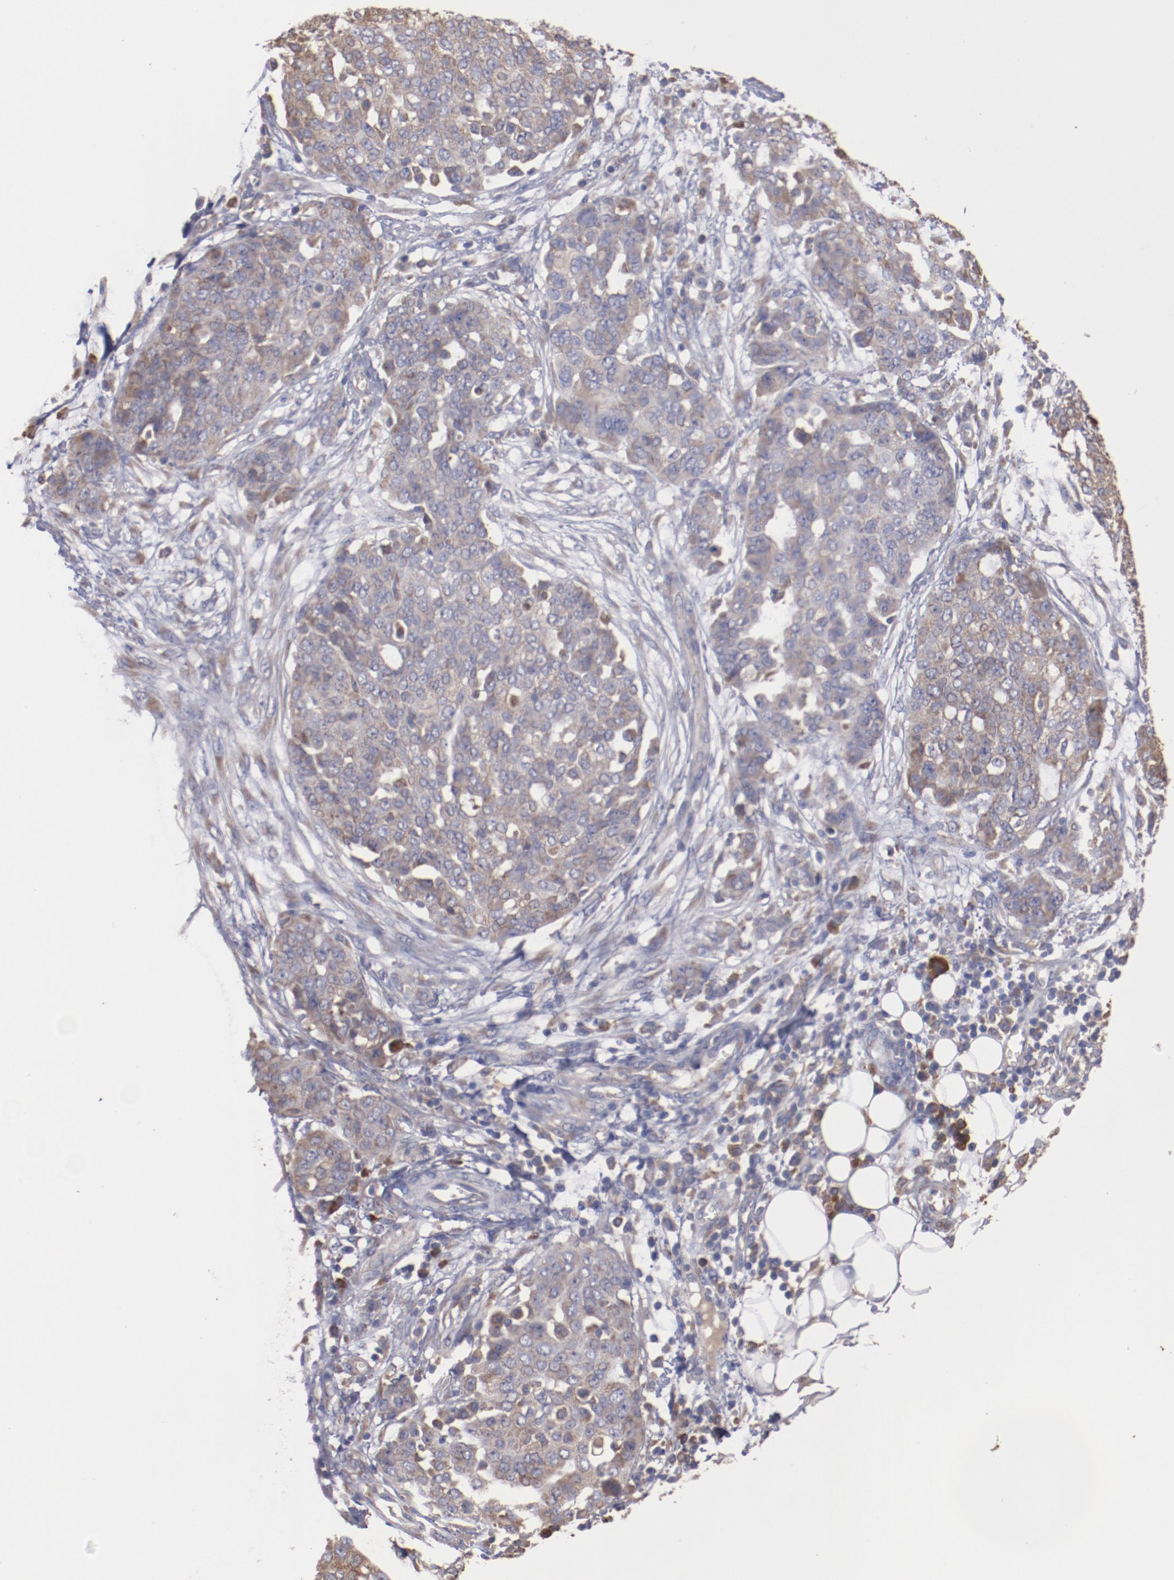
{"staining": {"intensity": "weak", "quantity": "<25%", "location": "cytoplasmic/membranous"}, "tissue": "ovarian cancer", "cell_type": "Tumor cells", "image_type": "cancer", "snomed": [{"axis": "morphology", "description": "Cystadenocarcinoma, serous, NOS"}, {"axis": "topography", "description": "Soft tissue"}, {"axis": "topography", "description": "Ovary"}], "caption": "Serous cystadenocarcinoma (ovarian) stained for a protein using immunohistochemistry (IHC) exhibits no expression tumor cells.", "gene": "NFKBIE", "patient": {"sex": "female", "age": 57}}